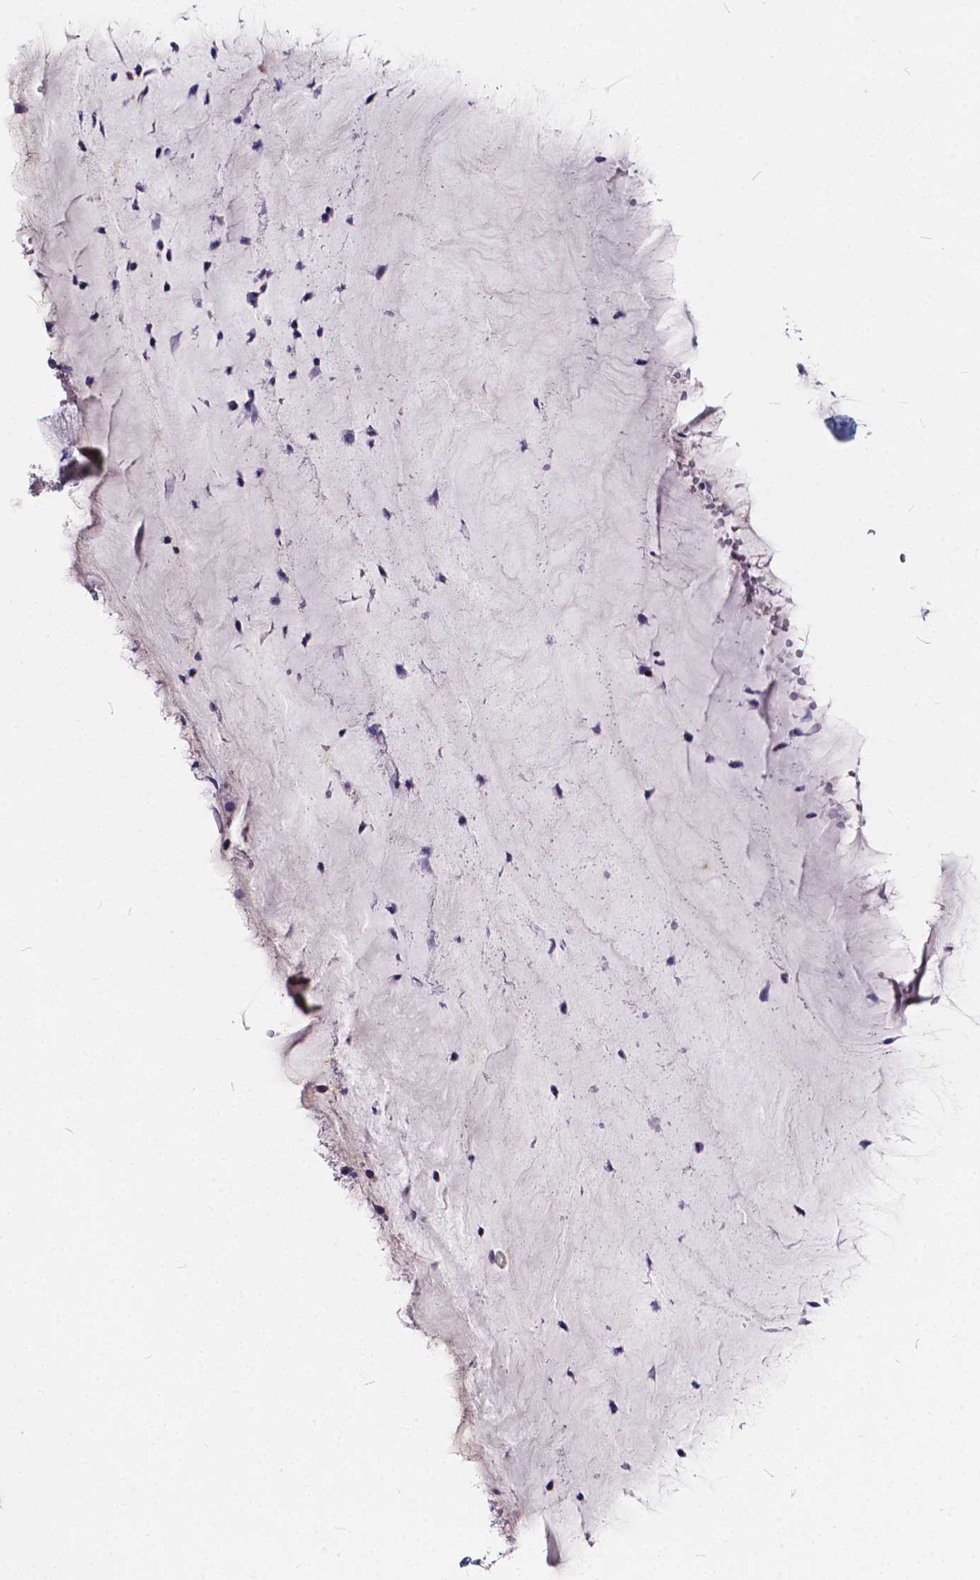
{"staining": {"intensity": "negative", "quantity": "none", "location": "none"}, "tissue": "cervix", "cell_type": "Glandular cells", "image_type": "normal", "snomed": [{"axis": "morphology", "description": "Normal tissue, NOS"}, {"axis": "topography", "description": "Cervix"}], "caption": "Micrograph shows no significant protein staining in glandular cells of normal cervix.", "gene": "SPEF2", "patient": {"sex": "female", "age": 37}}